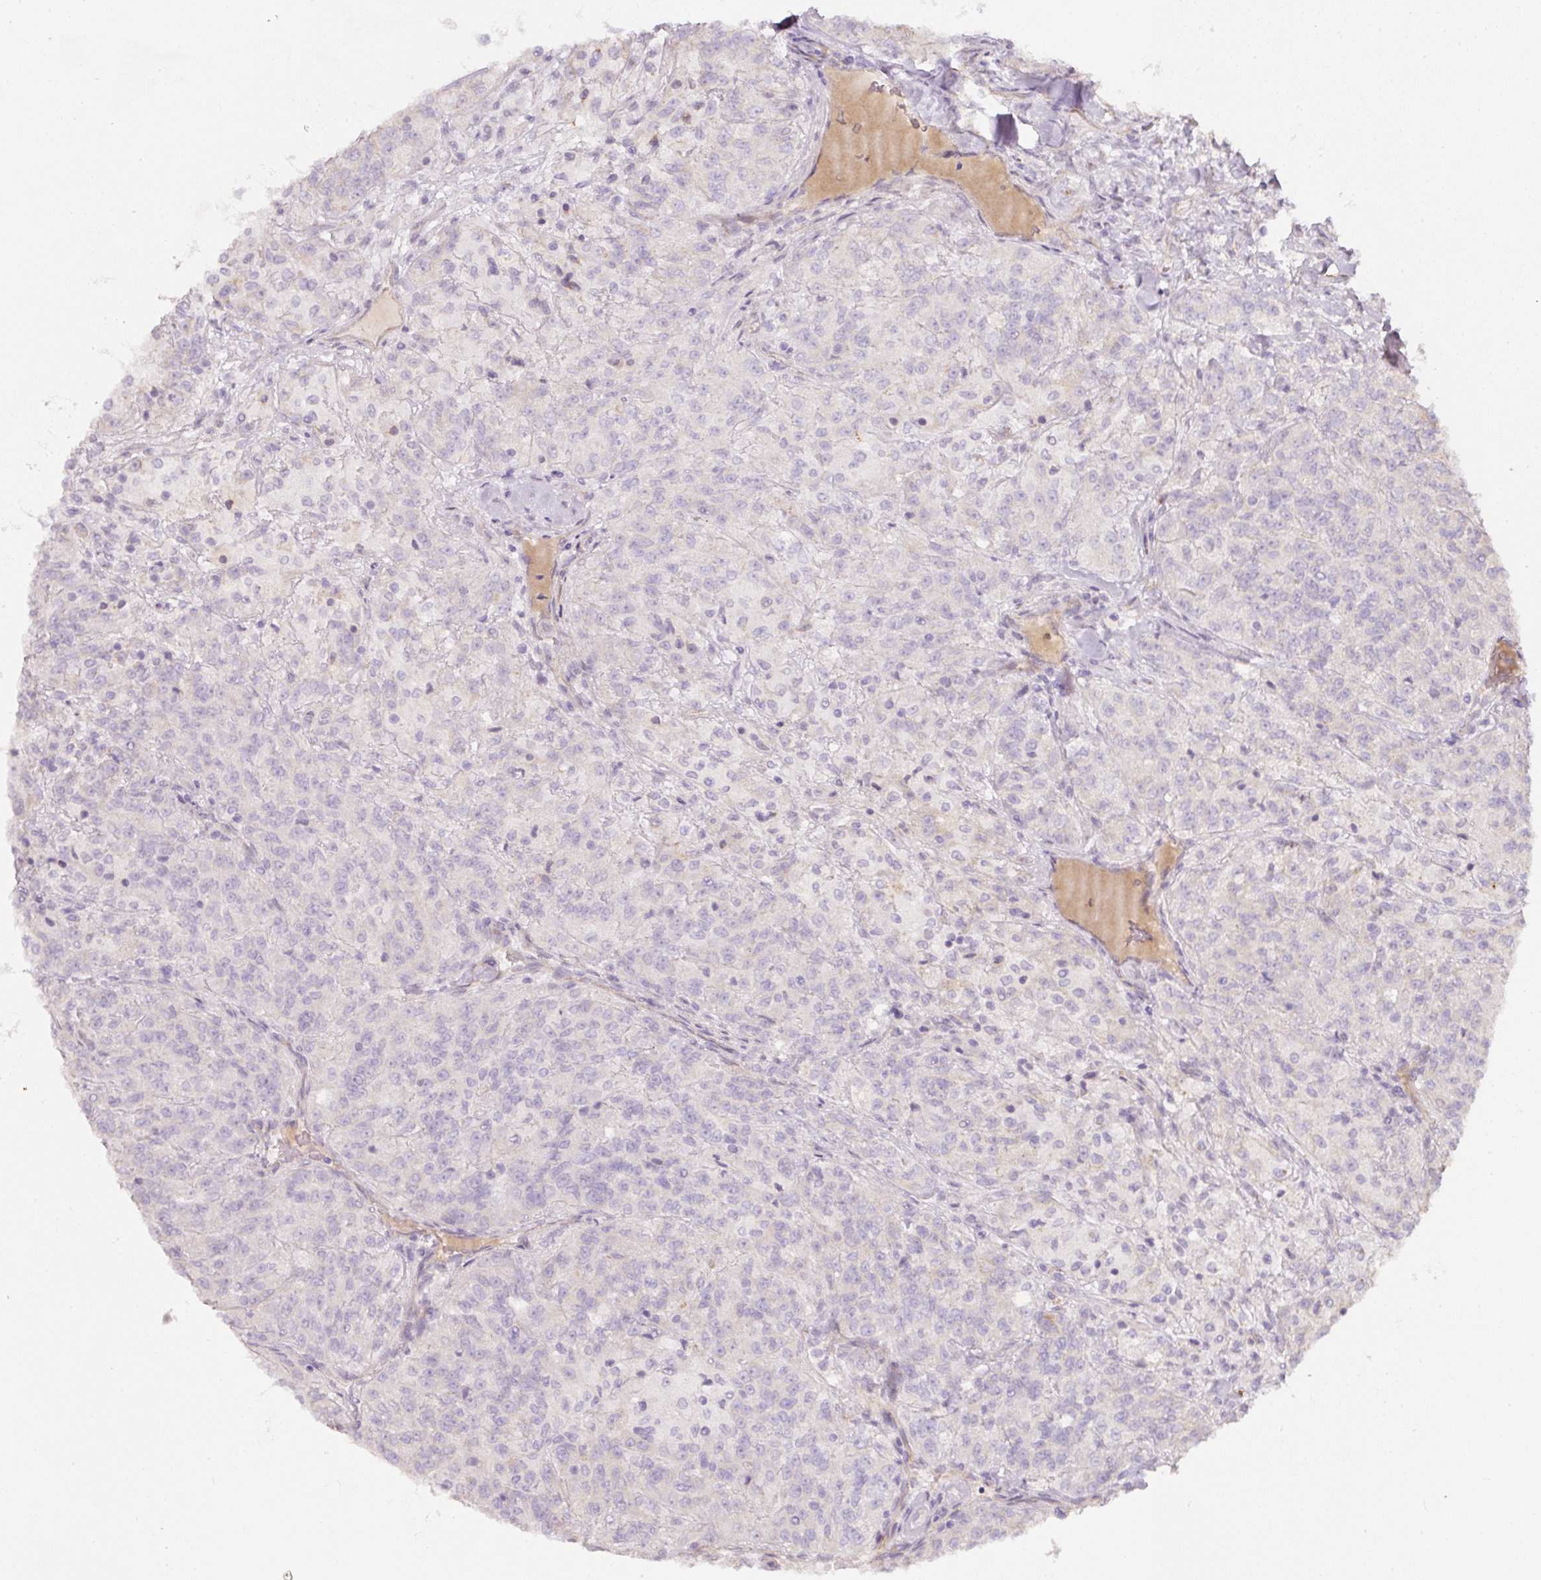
{"staining": {"intensity": "negative", "quantity": "none", "location": "none"}, "tissue": "renal cancer", "cell_type": "Tumor cells", "image_type": "cancer", "snomed": [{"axis": "morphology", "description": "Adenocarcinoma, NOS"}, {"axis": "topography", "description": "Kidney"}], "caption": "Human renal adenocarcinoma stained for a protein using IHC displays no positivity in tumor cells.", "gene": "NBPF11", "patient": {"sex": "female", "age": 63}}